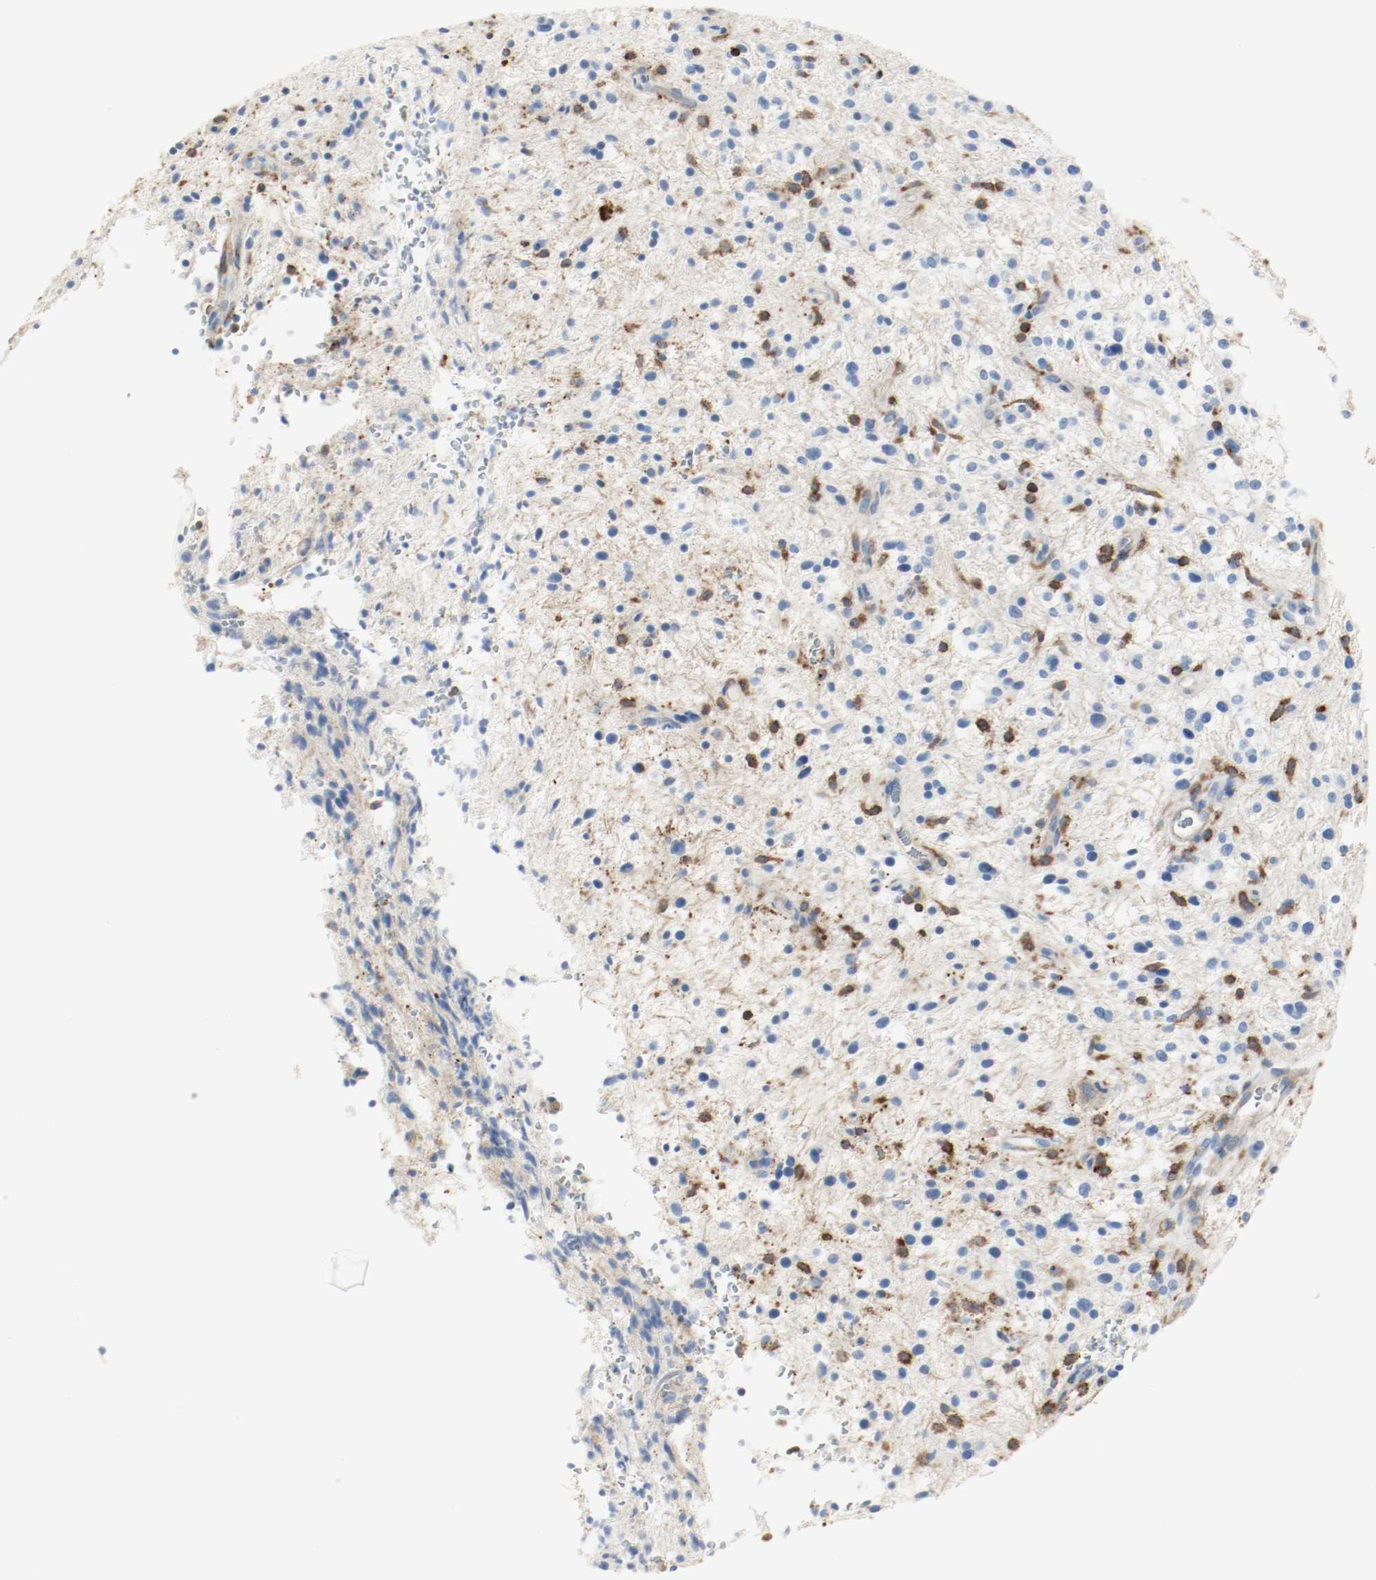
{"staining": {"intensity": "negative", "quantity": "none", "location": "none"}, "tissue": "glioma", "cell_type": "Tumor cells", "image_type": "cancer", "snomed": [{"axis": "morphology", "description": "Glioma, malignant, NOS"}, {"axis": "topography", "description": "Cerebellum"}], "caption": "Tumor cells are negative for brown protein staining in malignant glioma. The staining is performed using DAB (3,3'-diaminobenzidine) brown chromogen with nuclei counter-stained in using hematoxylin.", "gene": "ARPC1B", "patient": {"sex": "female", "age": 10}}